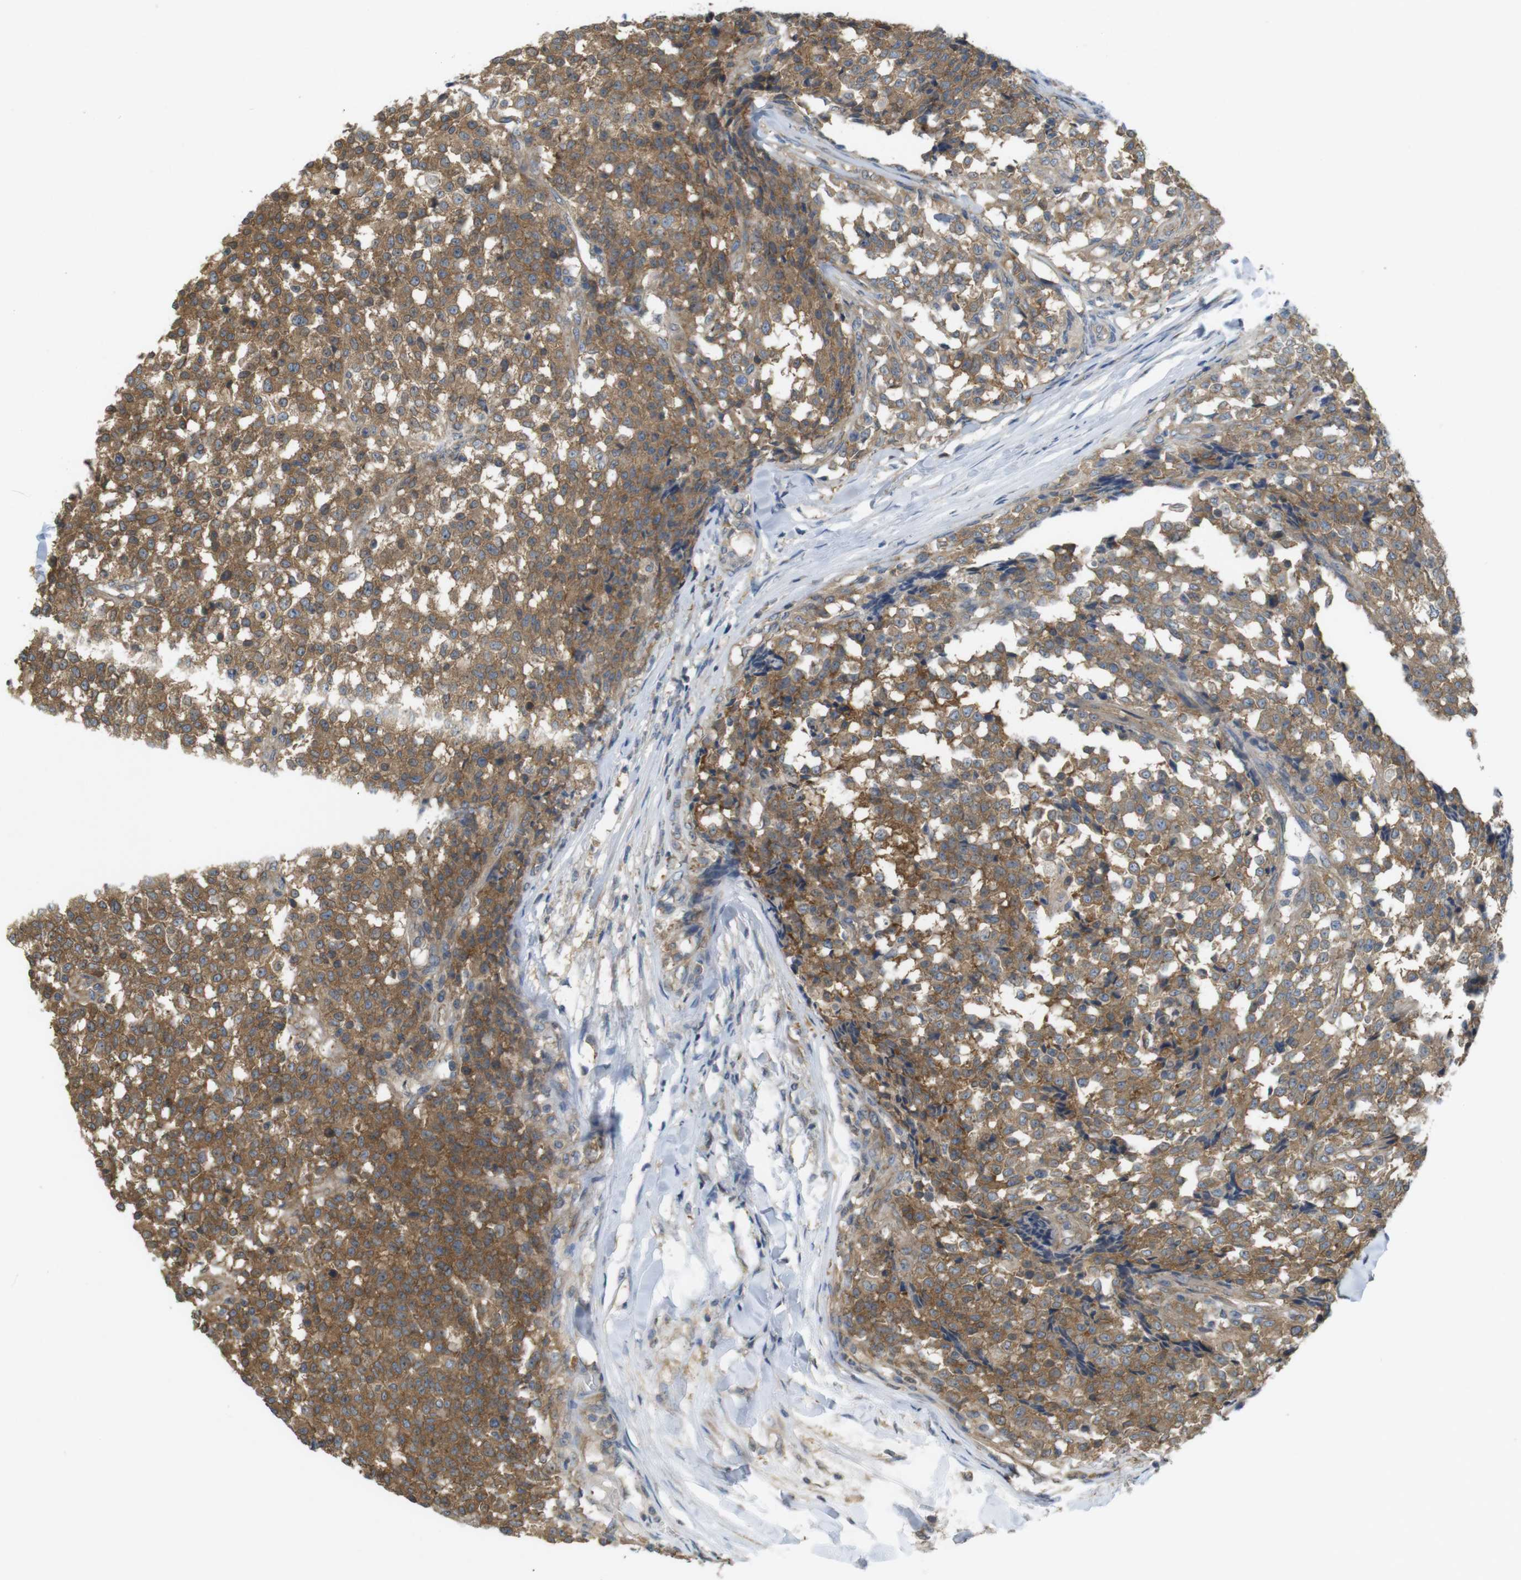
{"staining": {"intensity": "moderate", "quantity": ">75%", "location": "cytoplasmic/membranous"}, "tissue": "testis cancer", "cell_type": "Tumor cells", "image_type": "cancer", "snomed": [{"axis": "morphology", "description": "Seminoma, NOS"}, {"axis": "topography", "description": "Testis"}], "caption": "Protein staining demonstrates moderate cytoplasmic/membranous expression in approximately >75% of tumor cells in testis cancer.", "gene": "KIF5B", "patient": {"sex": "male", "age": 59}}